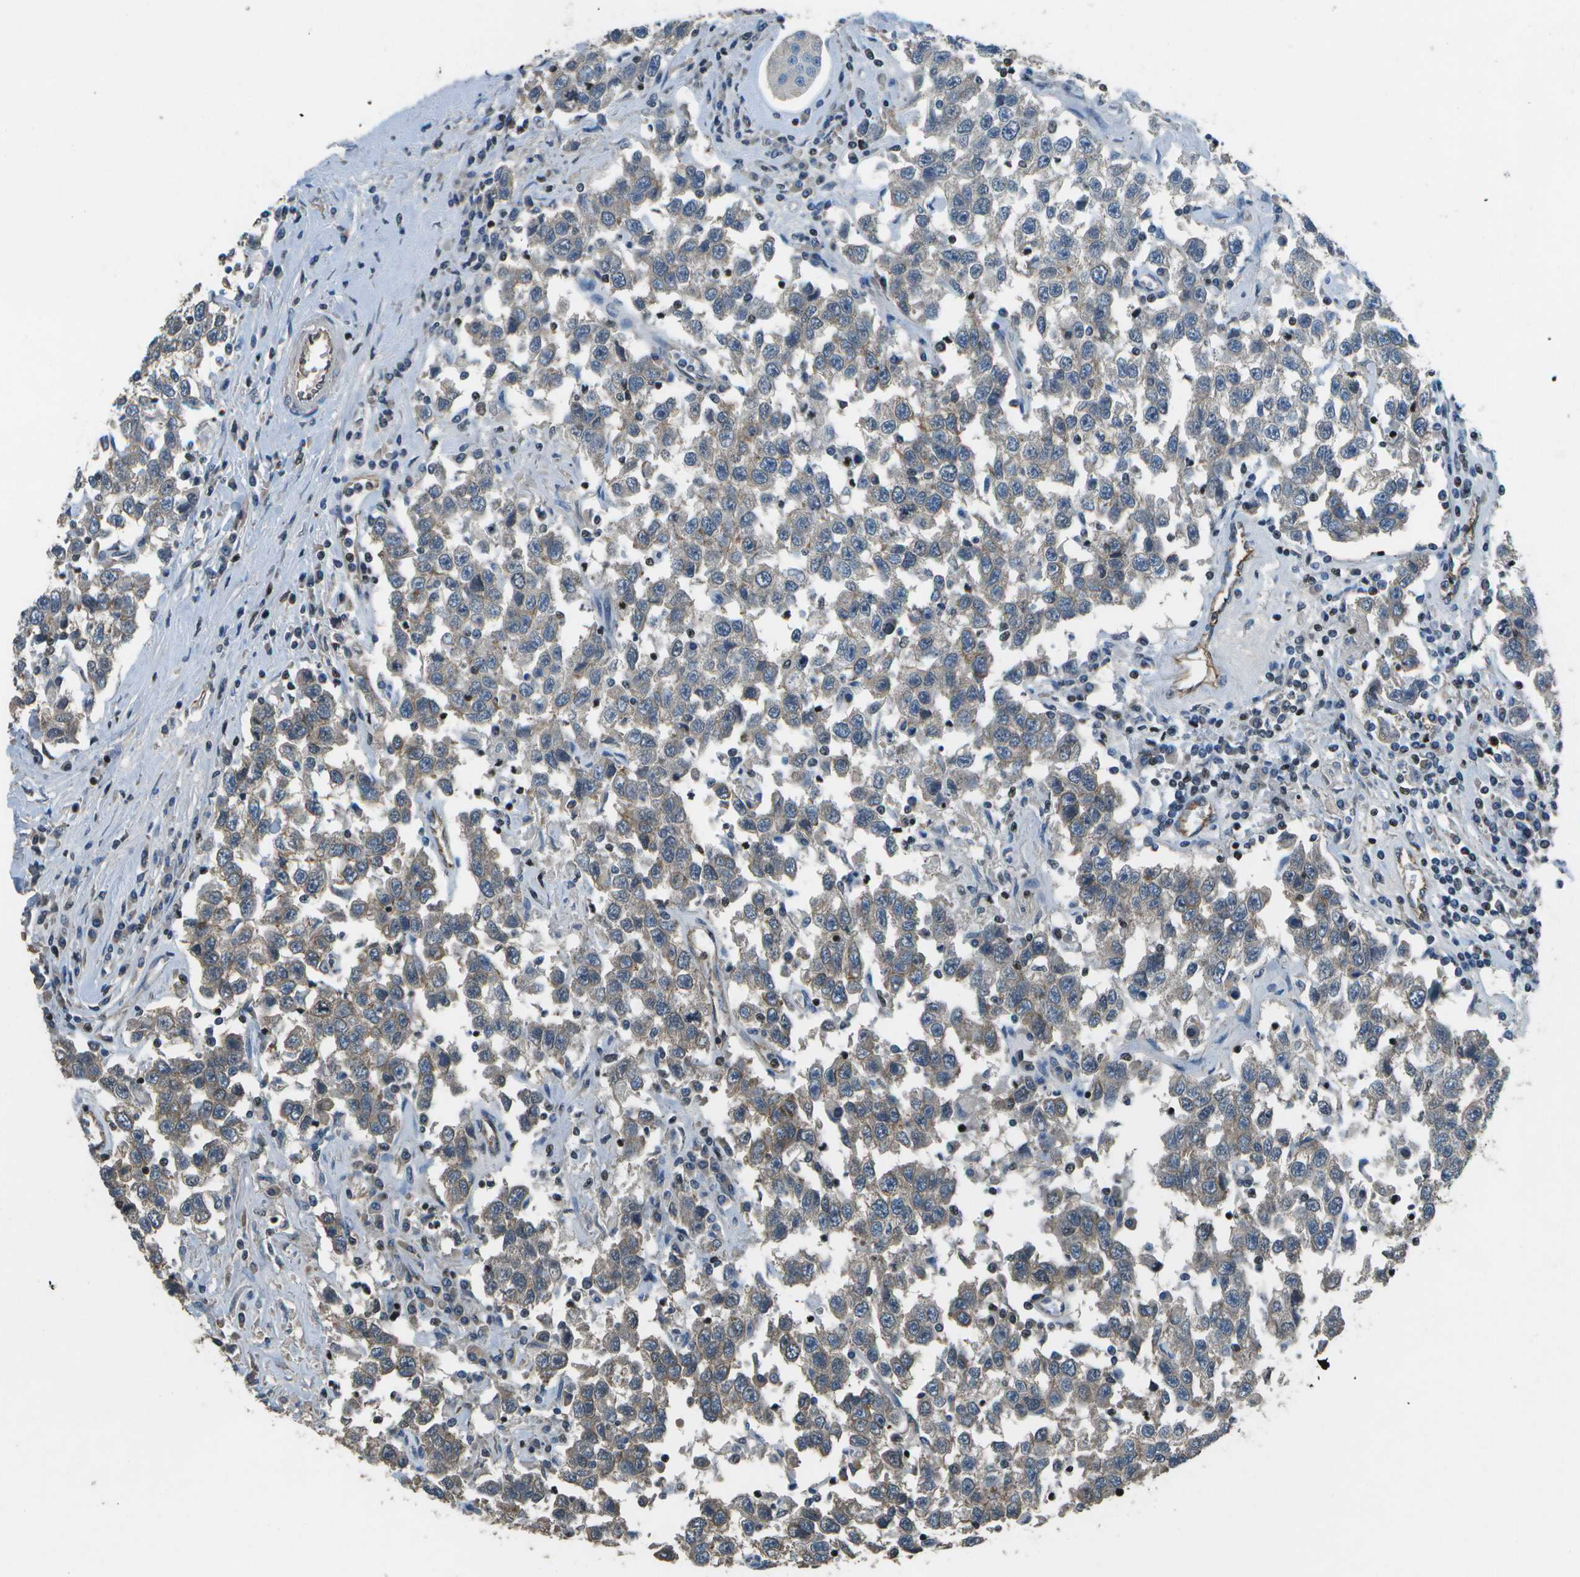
{"staining": {"intensity": "weak", "quantity": "<25%", "location": "cytoplasmic/membranous"}, "tissue": "testis cancer", "cell_type": "Tumor cells", "image_type": "cancer", "snomed": [{"axis": "morphology", "description": "Seminoma, NOS"}, {"axis": "topography", "description": "Testis"}], "caption": "An immunohistochemistry image of testis seminoma is shown. There is no staining in tumor cells of testis seminoma.", "gene": "PDLIM1", "patient": {"sex": "male", "age": 41}}